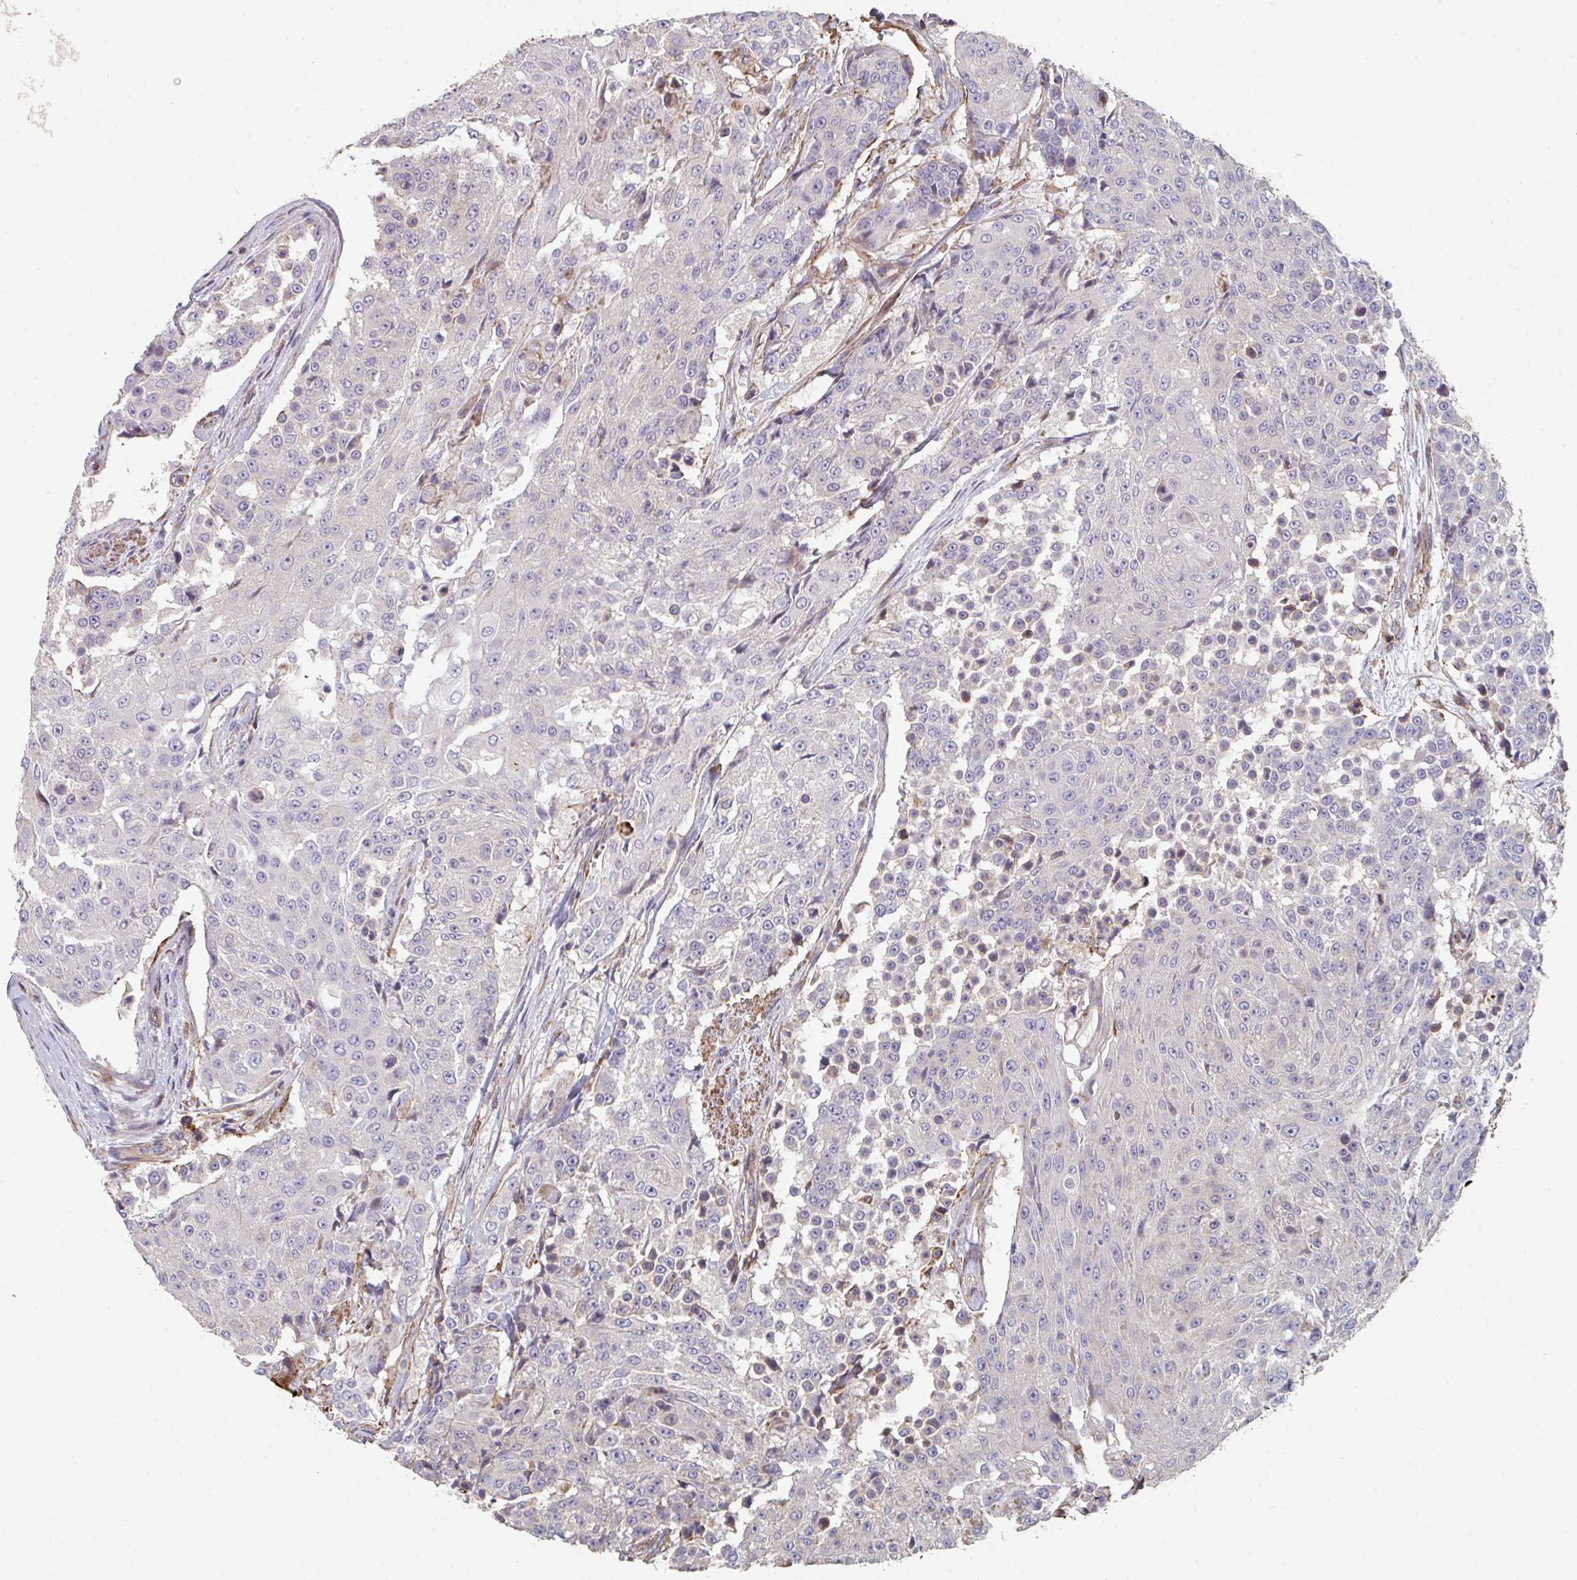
{"staining": {"intensity": "negative", "quantity": "none", "location": "none"}, "tissue": "urothelial cancer", "cell_type": "Tumor cells", "image_type": "cancer", "snomed": [{"axis": "morphology", "description": "Urothelial carcinoma, High grade"}, {"axis": "topography", "description": "Urinary bladder"}], "caption": "Tumor cells show no significant protein staining in urothelial carcinoma (high-grade). (DAB immunohistochemistry (IHC) visualized using brightfield microscopy, high magnification).", "gene": "FZD2", "patient": {"sex": "female", "age": 63}}